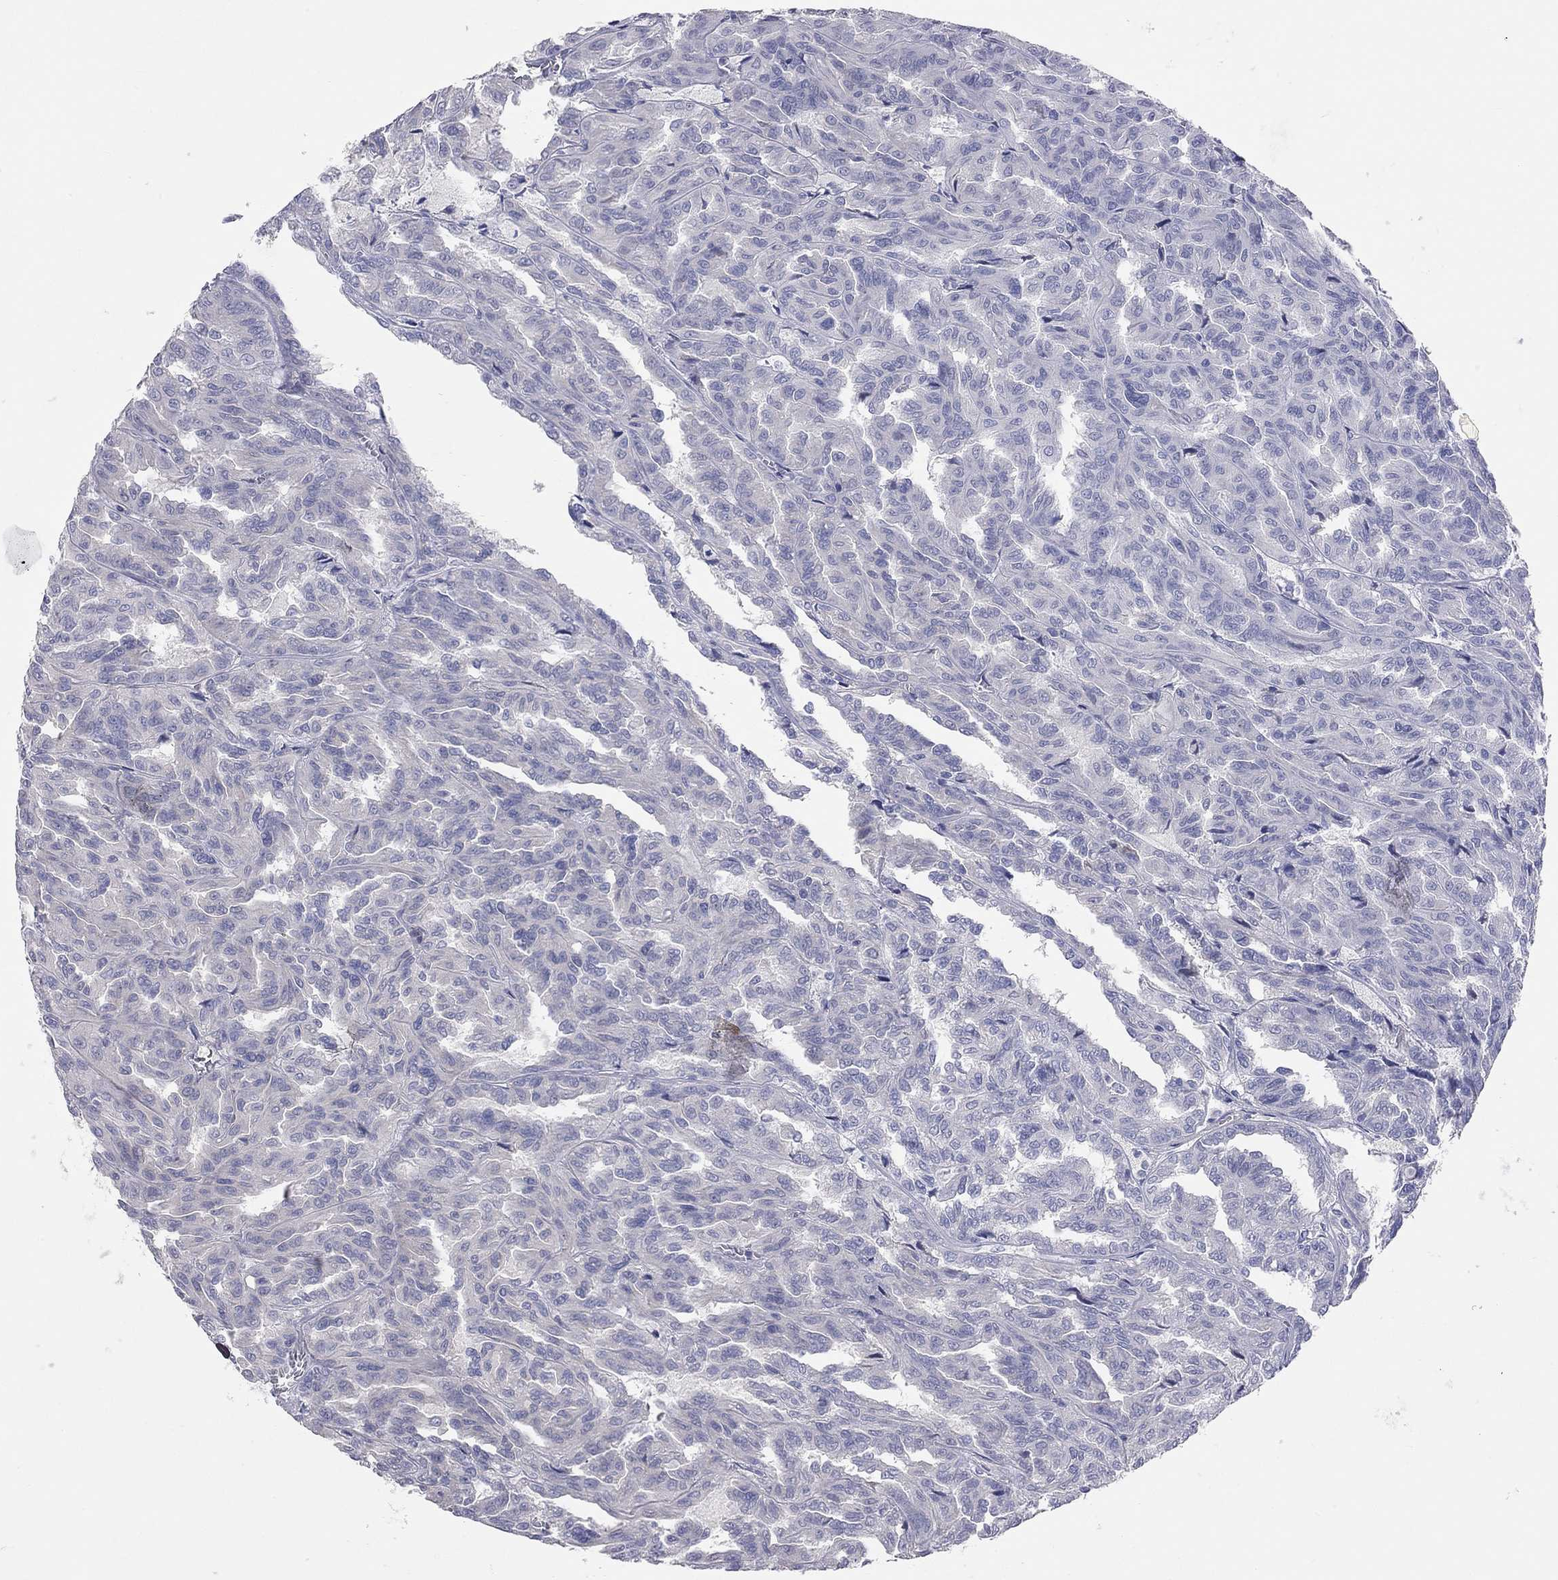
{"staining": {"intensity": "negative", "quantity": "none", "location": "none"}, "tissue": "renal cancer", "cell_type": "Tumor cells", "image_type": "cancer", "snomed": [{"axis": "morphology", "description": "Adenocarcinoma, NOS"}, {"axis": "topography", "description": "Kidney"}], "caption": "Tumor cells show no significant protein positivity in adenocarcinoma (renal).", "gene": "KCNB1", "patient": {"sex": "male", "age": 79}}